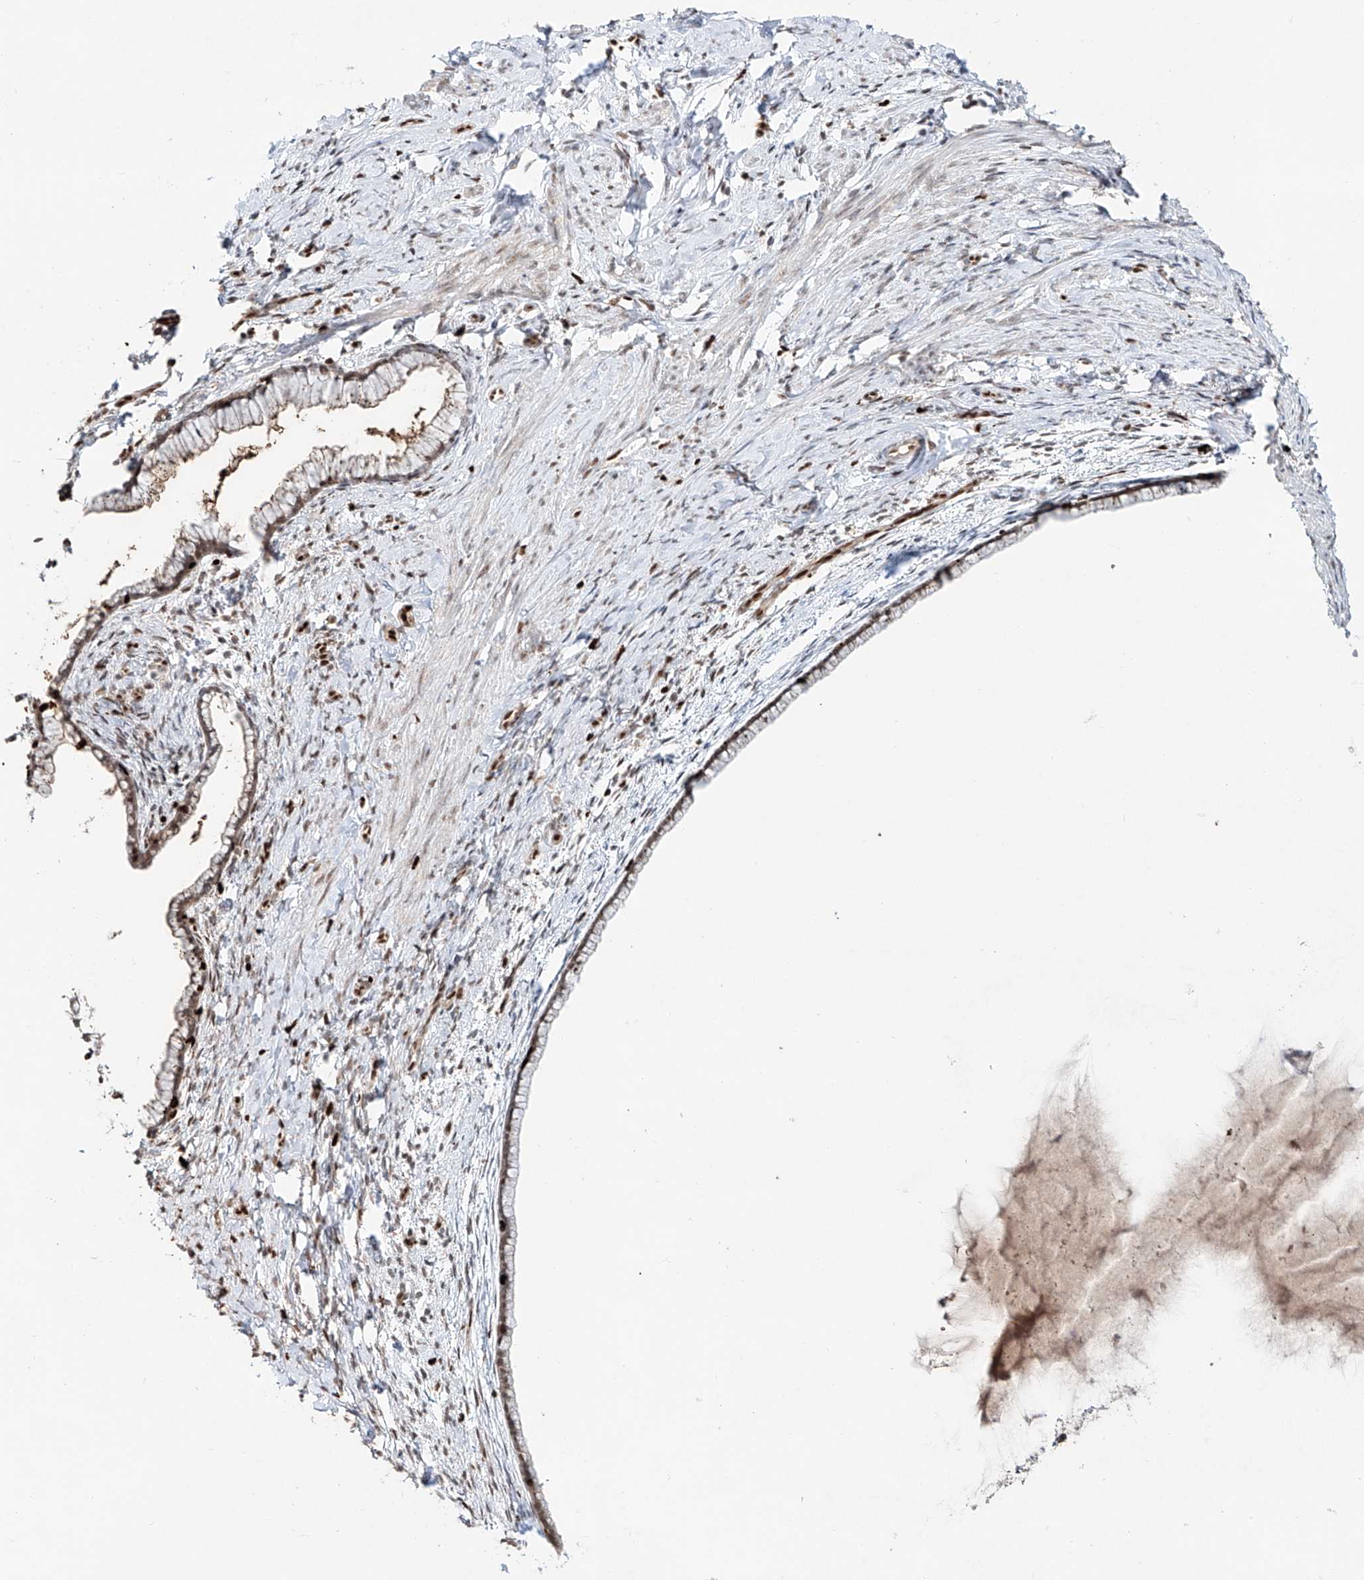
{"staining": {"intensity": "strong", "quantity": "25%-75%", "location": "cytoplasmic/membranous,nuclear"}, "tissue": "cervix", "cell_type": "Glandular cells", "image_type": "normal", "snomed": [{"axis": "morphology", "description": "Normal tissue, NOS"}, {"axis": "topography", "description": "Cervix"}], "caption": "A micrograph showing strong cytoplasmic/membranous,nuclear positivity in approximately 25%-75% of glandular cells in unremarkable cervix, as visualized by brown immunohistochemical staining.", "gene": "DZIP1L", "patient": {"sex": "female", "age": 75}}